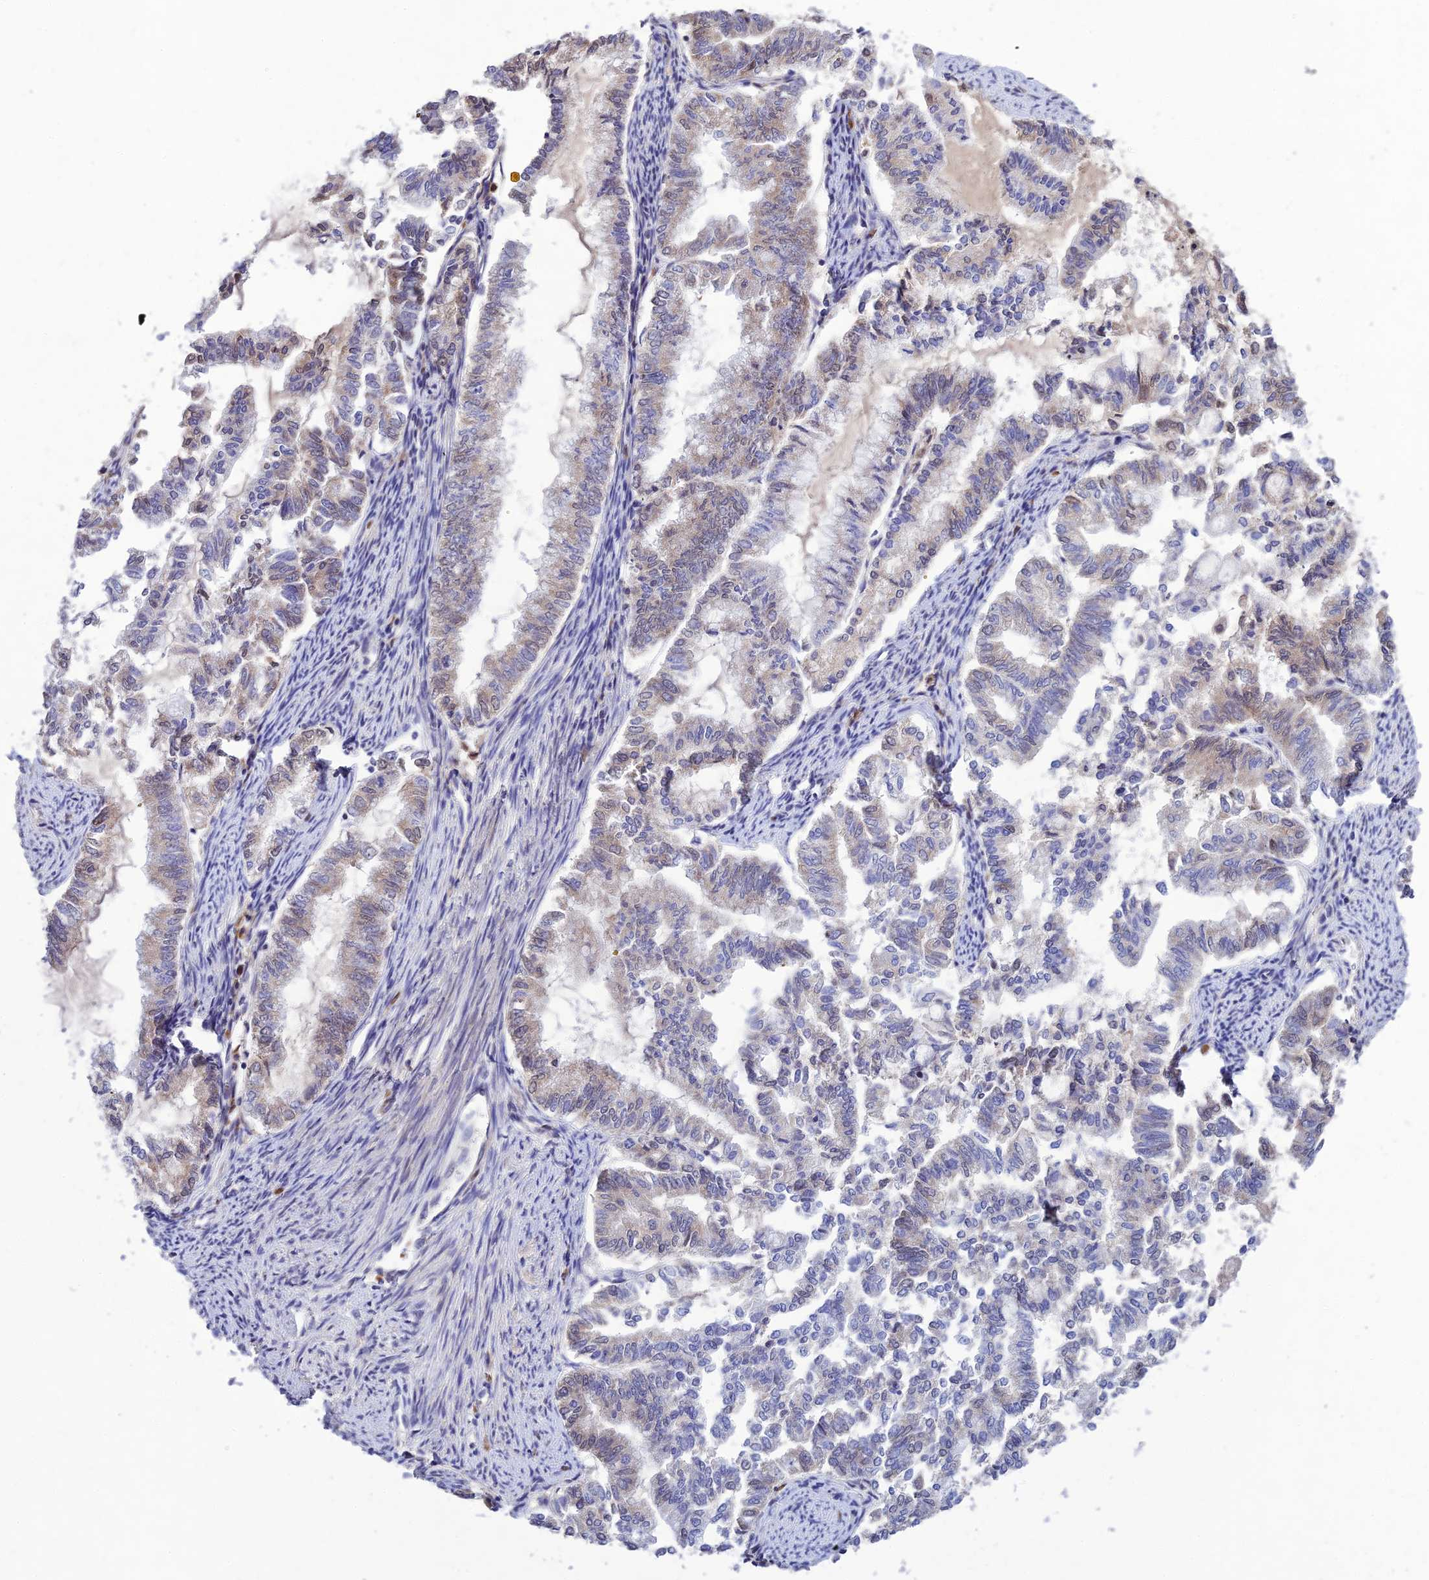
{"staining": {"intensity": "negative", "quantity": "none", "location": "none"}, "tissue": "endometrial cancer", "cell_type": "Tumor cells", "image_type": "cancer", "snomed": [{"axis": "morphology", "description": "Adenocarcinoma, NOS"}, {"axis": "topography", "description": "Endometrium"}], "caption": "Tumor cells show no significant protein expression in endometrial cancer (adenocarcinoma). (Stains: DAB (3,3'-diaminobenzidine) immunohistochemistry (IHC) with hematoxylin counter stain, Microscopy: brightfield microscopy at high magnification).", "gene": "CHST5", "patient": {"sex": "female", "age": 79}}